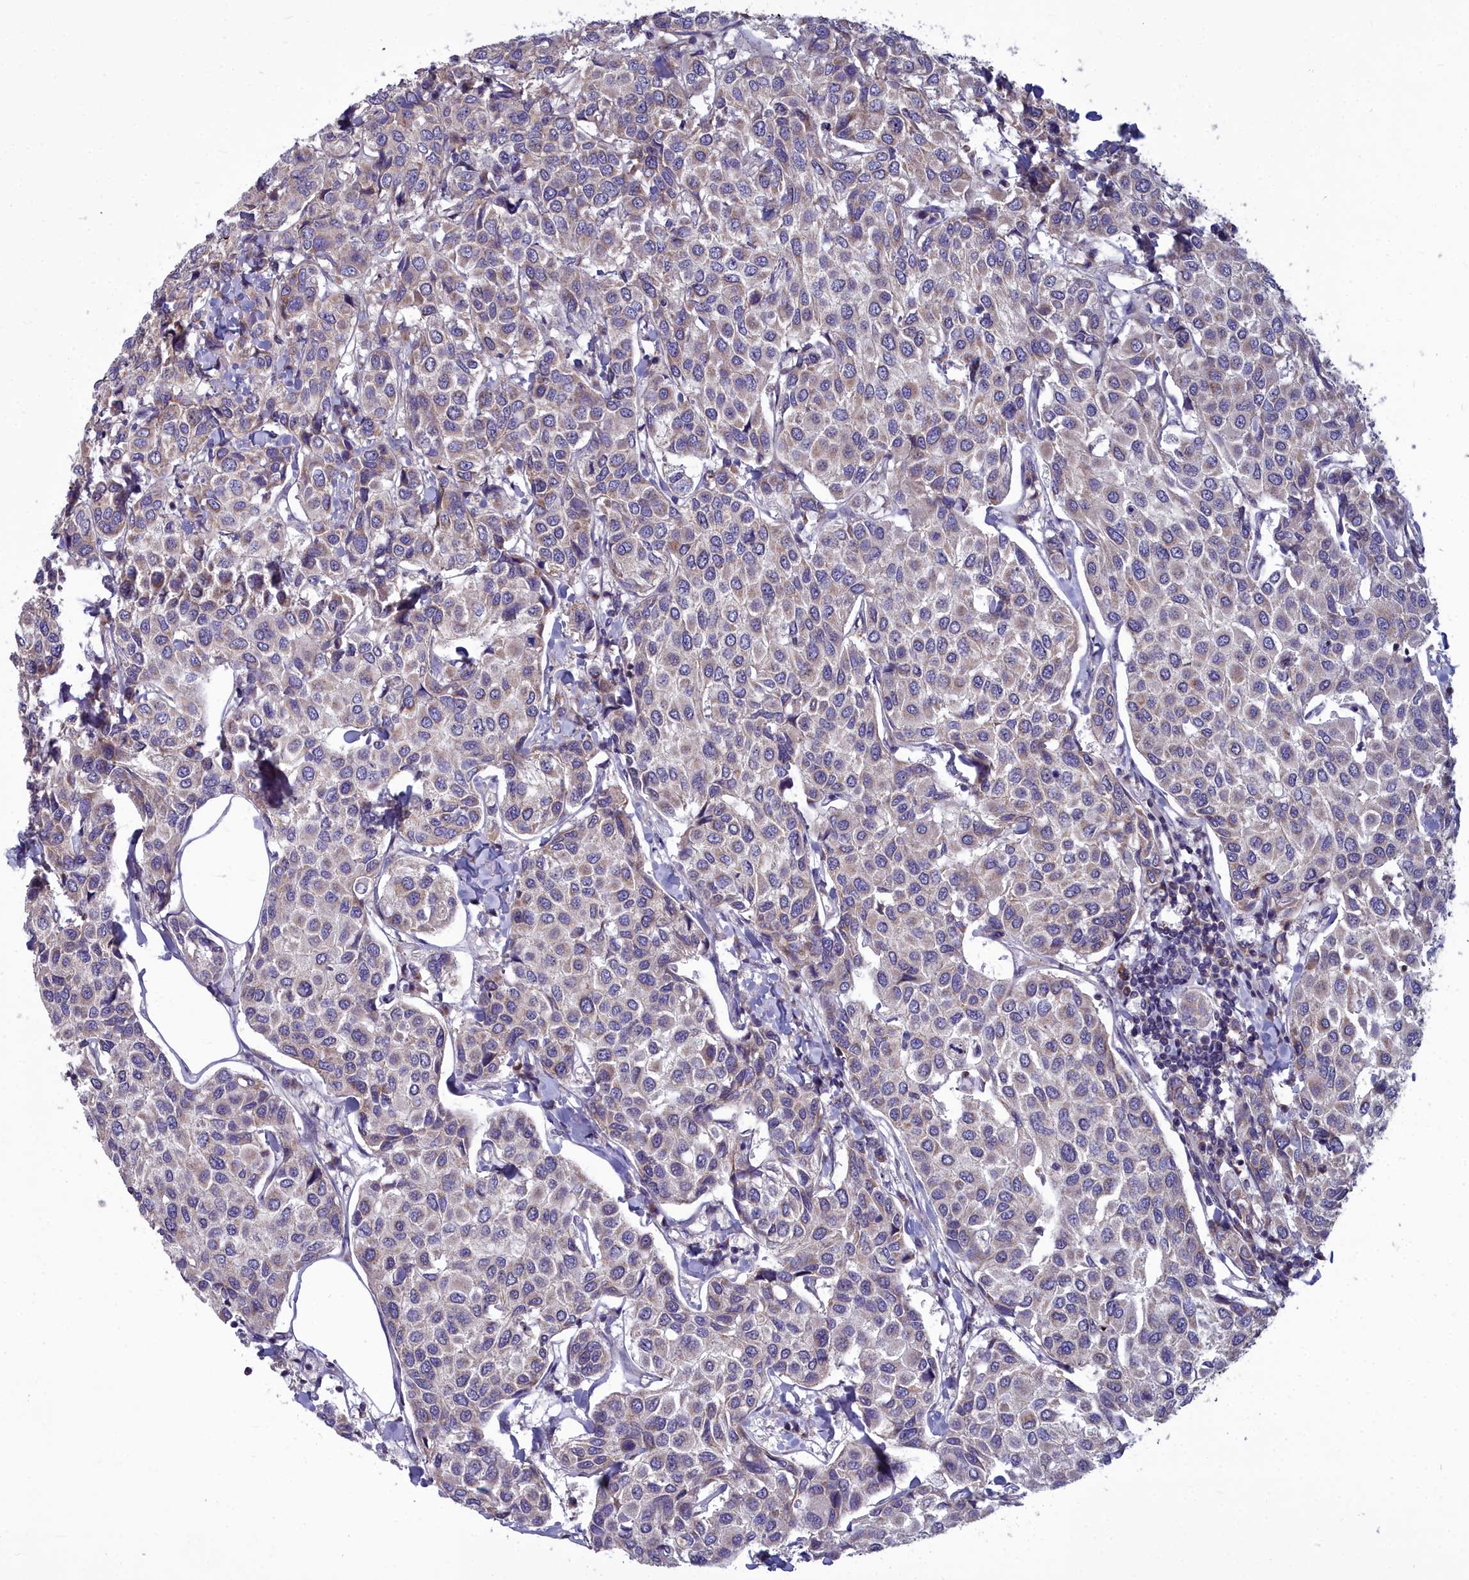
{"staining": {"intensity": "weak", "quantity": "<25%", "location": "cytoplasmic/membranous"}, "tissue": "breast cancer", "cell_type": "Tumor cells", "image_type": "cancer", "snomed": [{"axis": "morphology", "description": "Duct carcinoma"}, {"axis": "topography", "description": "Breast"}], "caption": "The photomicrograph shows no significant expression in tumor cells of breast cancer.", "gene": "COX20", "patient": {"sex": "female", "age": 55}}